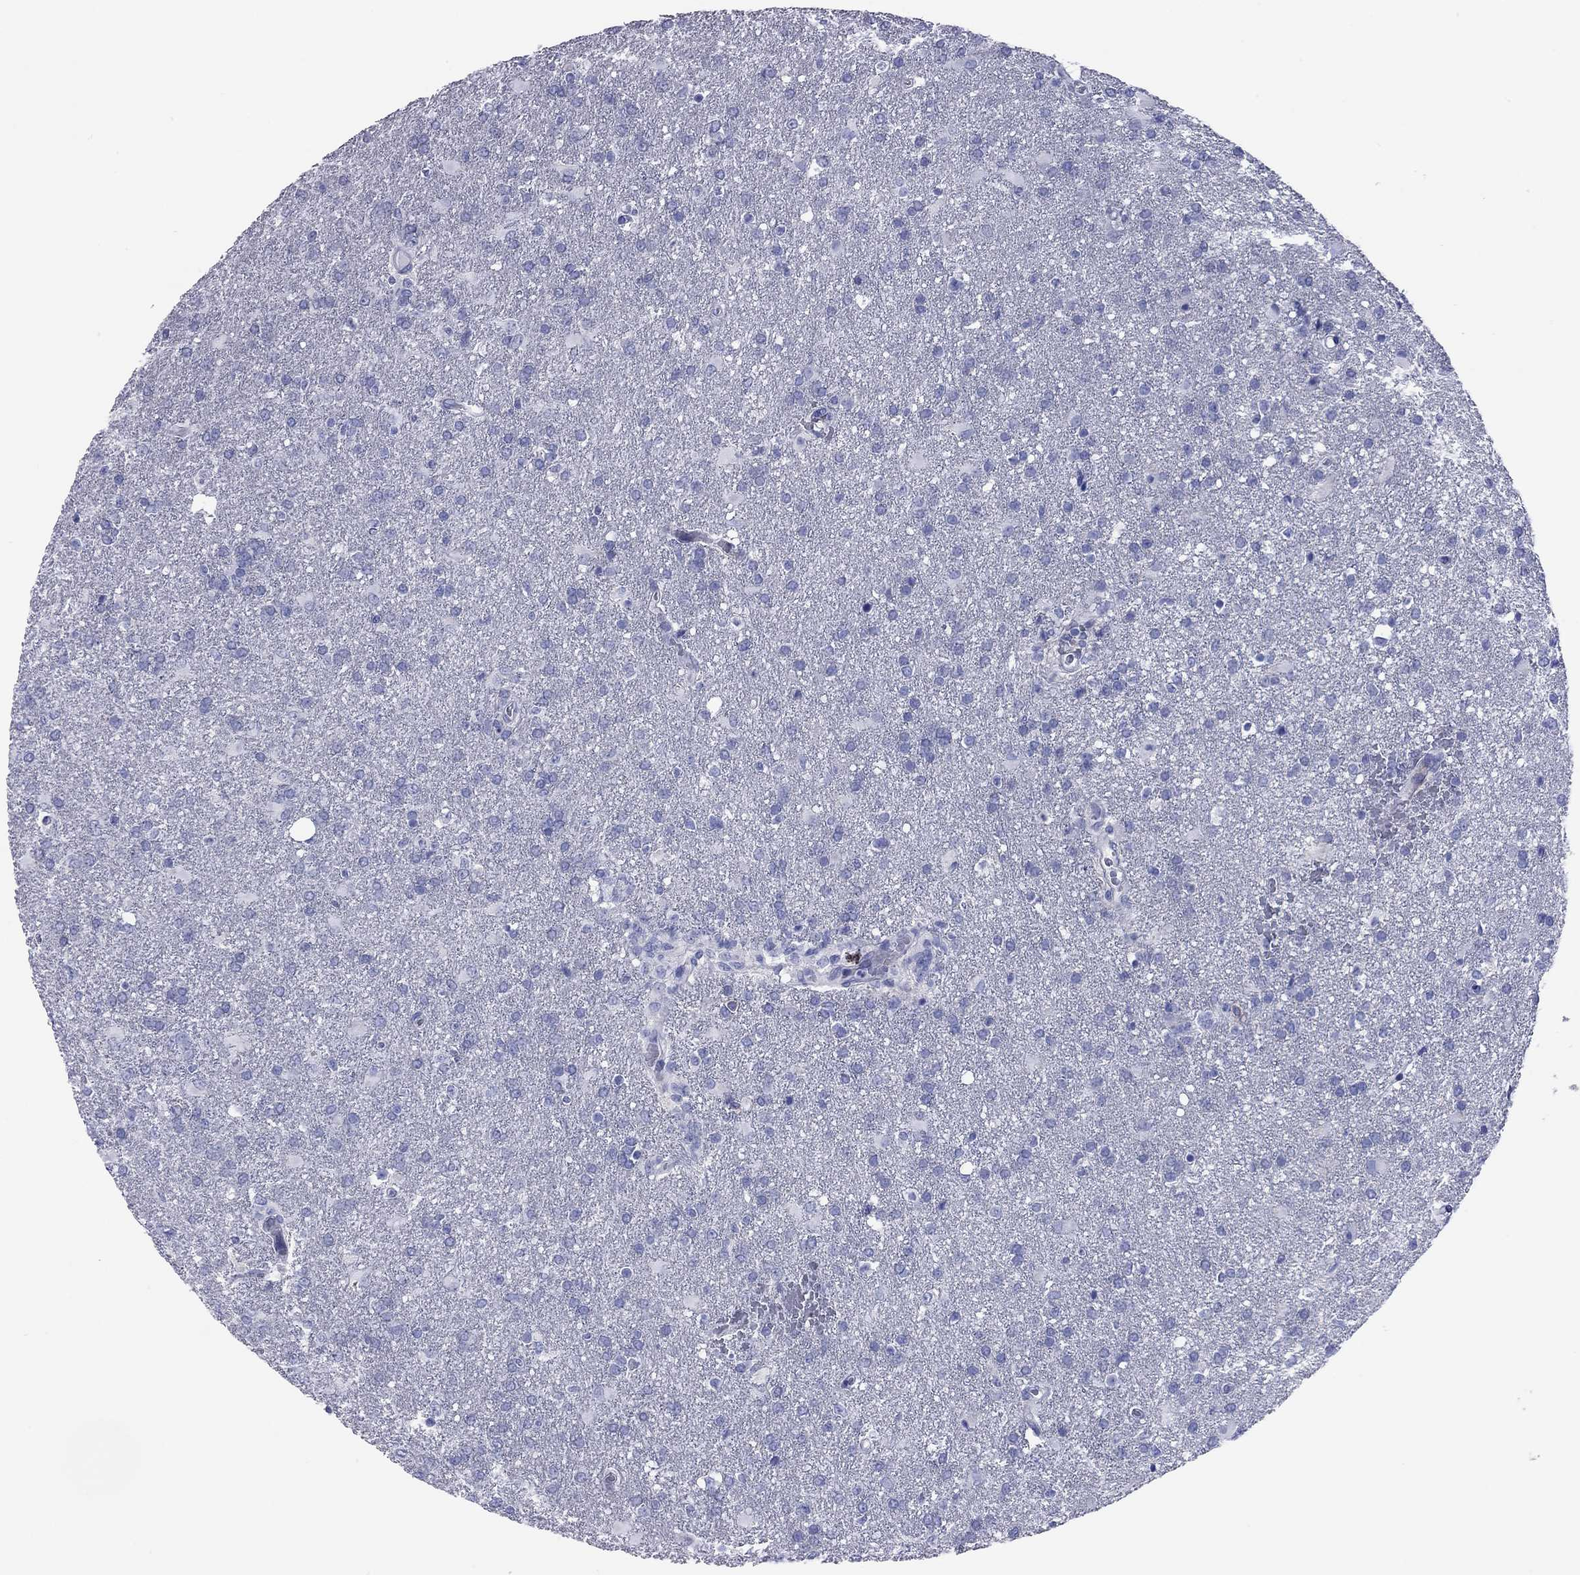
{"staining": {"intensity": "negative", "quantity": "none", "location": "none"}, "tissue": "glioma", "cell_type": "Tumor cells", "image_type": "cancer", "snomed": [{"axis": "morphology", "description": "Glioma, malignant, High grade"}, {"axis": "topography", "description": "Brain"}], "caption": "High magnification brightfield microscopy of glioma stained with DAB (brown) and counterstained with hematoxylin (blue): tumor cells show no significant staining.", "gene": "ACTL7B", "patient": {"sex": "male", "age": 68}}